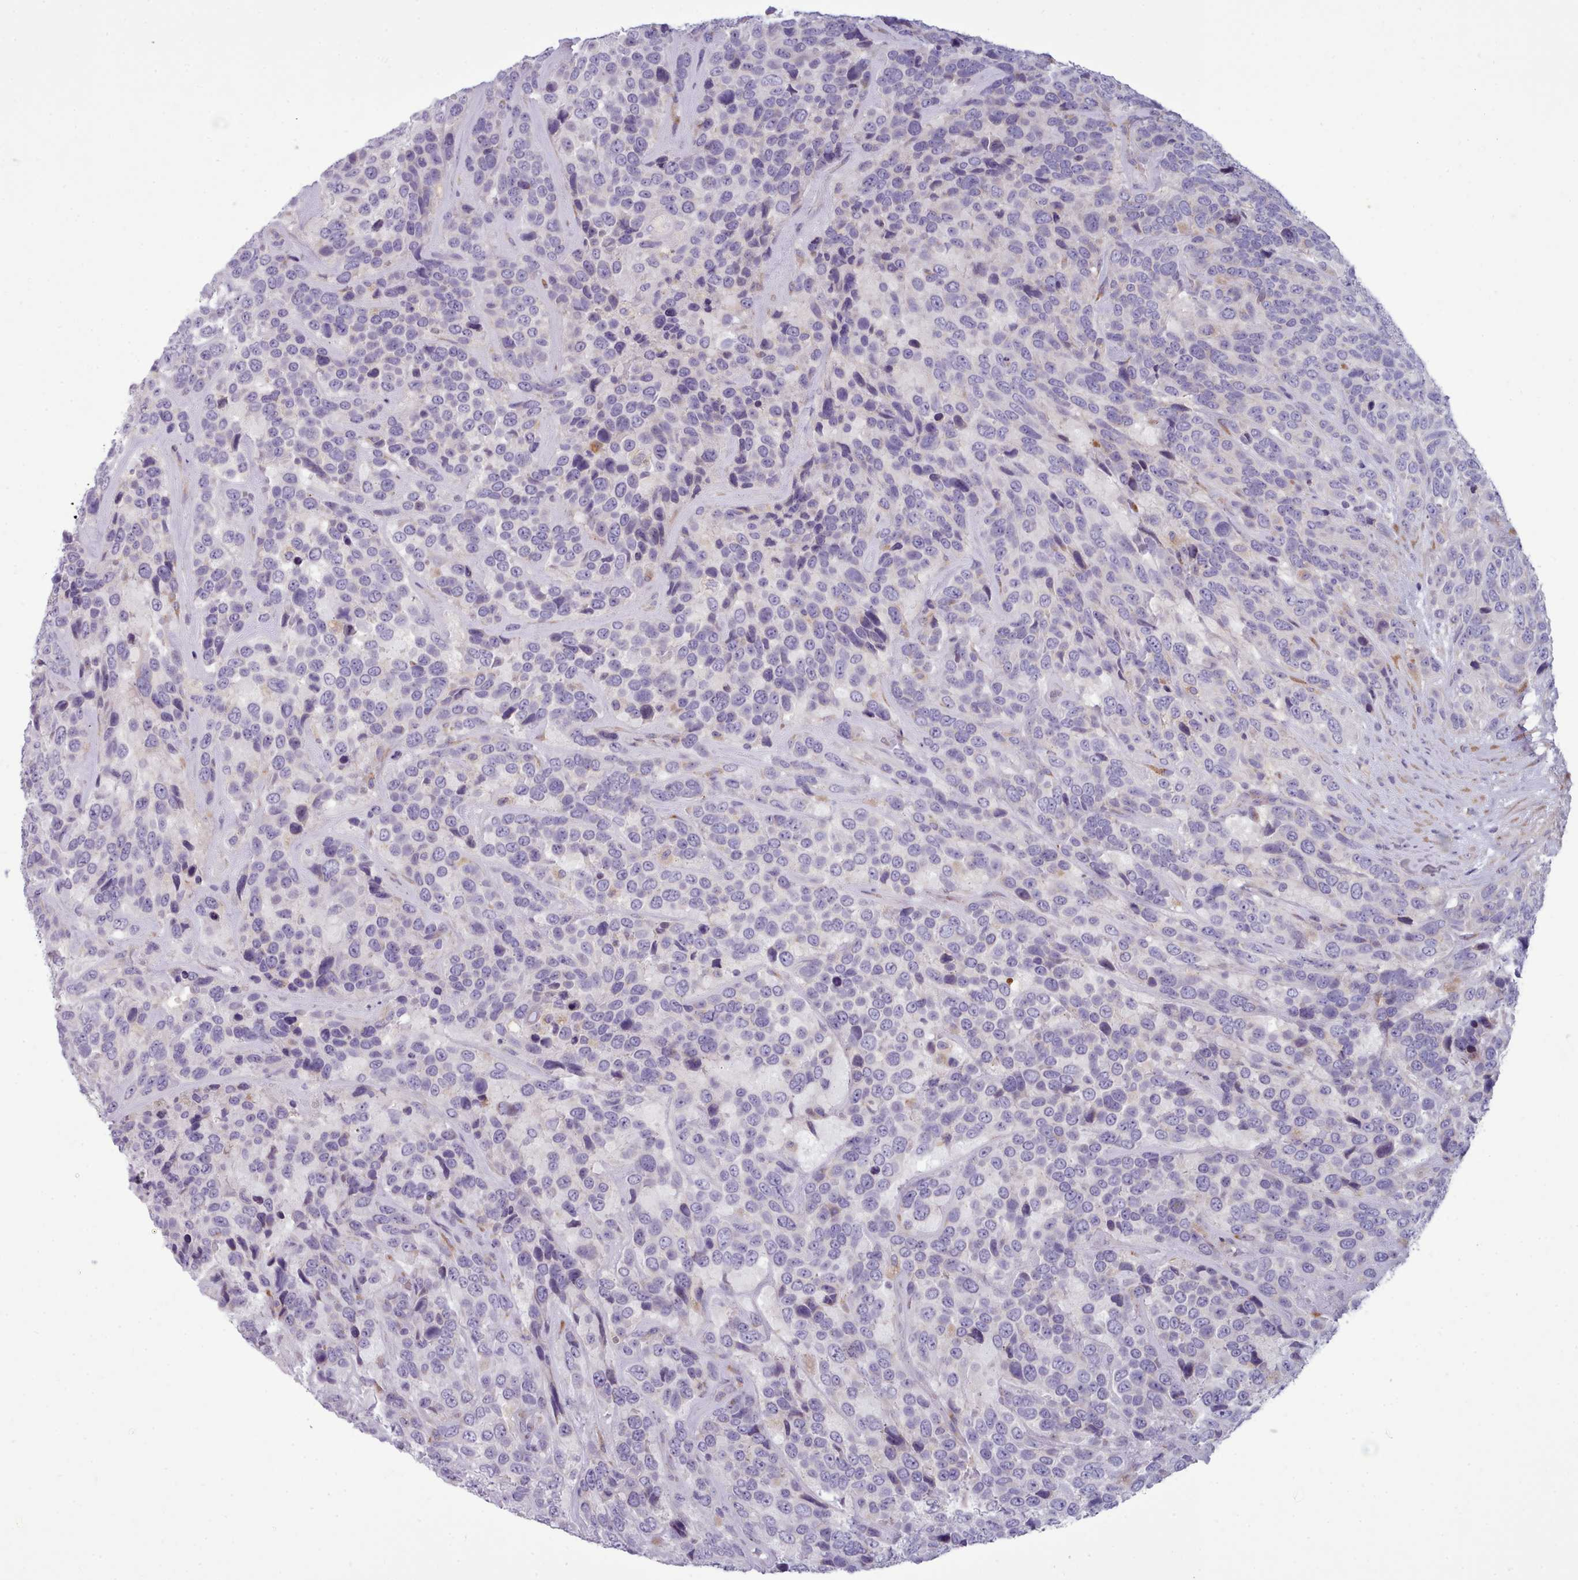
{"staining": {"intensity": "negative", "quantity": "none", "location": "none"}, "tissue": "urothelial cancer", "cell_type": "Tumor cells", "image_type": "cancer", "snomed": [{"axis": "morphology", "description": "Urothelial carcinoma, High grade"}, {"axis": "topography", "description": "Urinary bladder"}], "caption": "Tumor cells are negative for protein expression in human urothelial cancer.", "gene": "MYRFL", "patient": {"sex": "female", "age": 70}}